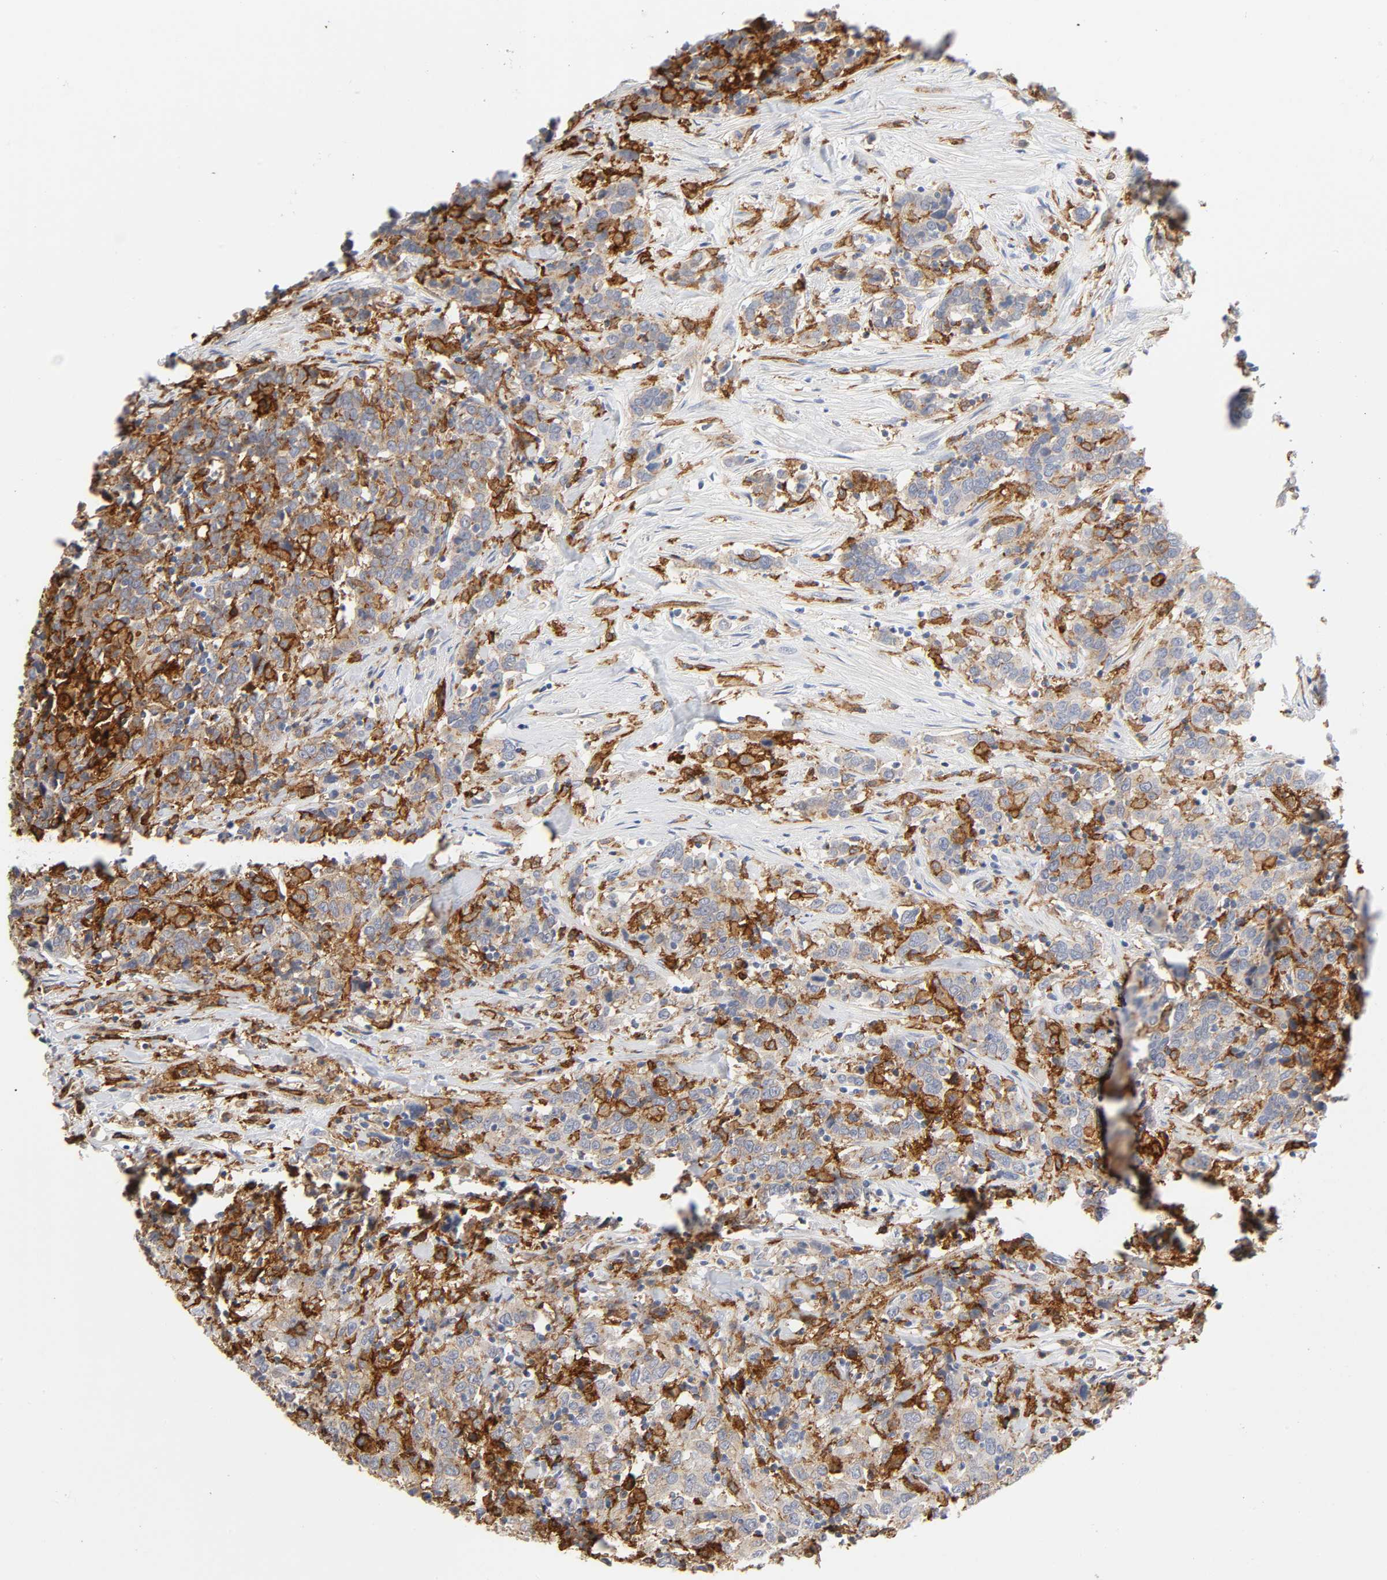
{"staining": {"intensity": "weak", "quantity": "<25%", "location": "cytoplasmic/membranous"}, "tissue": "urothelial cancer", "cell_type": "Tumor cells", "image_type": "cancer", "snomed": [{"axis": "morphology", "description": "Urothelial carcinoma, High grade"}, {"axis": "topography", "description": "Urinary bladder"}], "caption": "Photomicrograph shows no significant protein staining in tumor cells of urothelial cancer.", "gene": "LYN", "patient": {"sex": "male", "age": 61}}